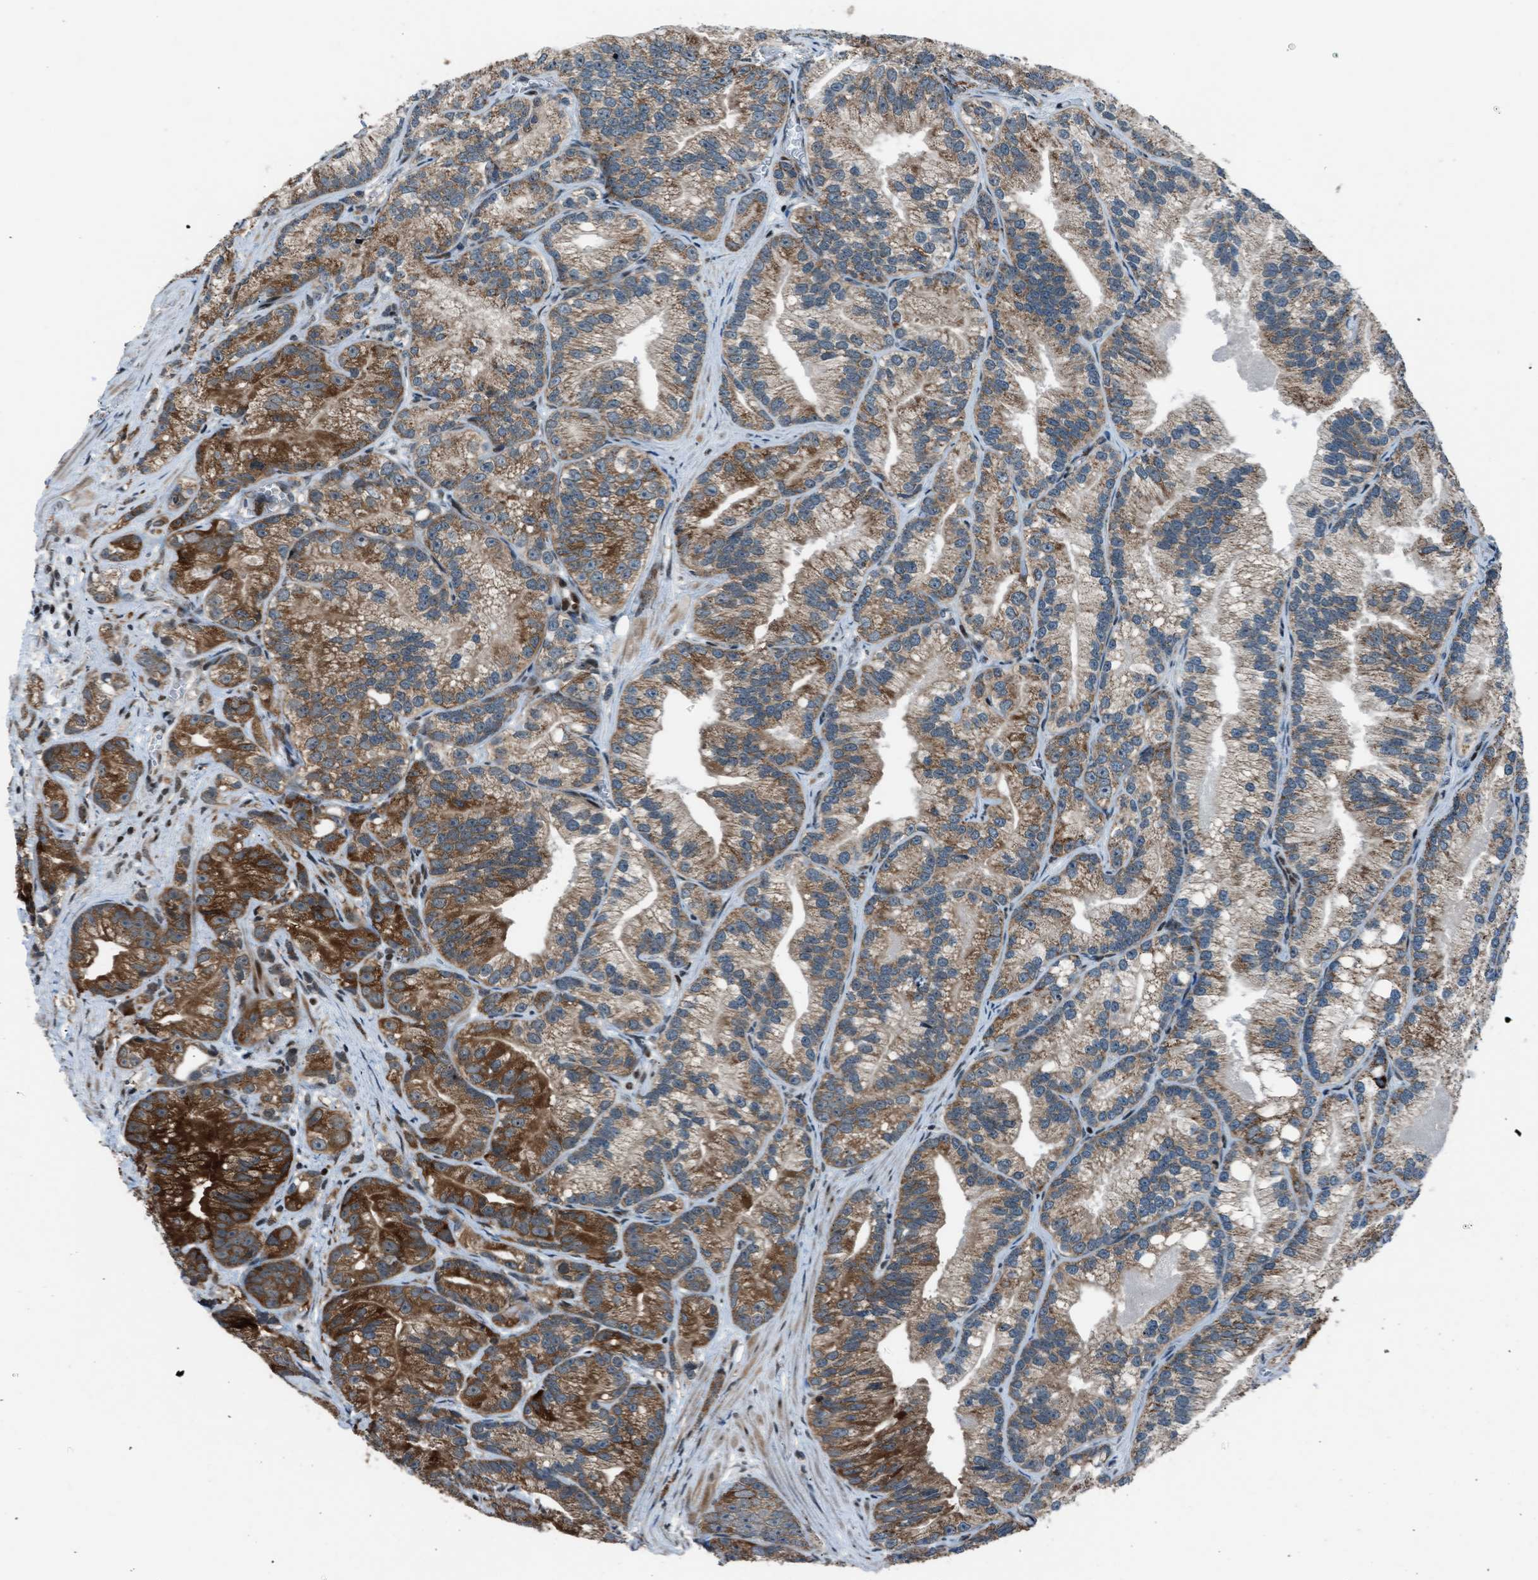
{"staining": {"intensity": "strong", "quantity": "25%-75%", "location": "cytoplasmic/membranous"}, "tissue": "prostate cancer", "cell_type": "Tumor cells", "image_type": "cancer", "snomed": [{"axis": "morphology", "description": "Adenocarcinoma, Low grade"}, {"axis": "topography", "description": "Prostate"}], "caption": "Prostate low-grade adenocarcinoma stained for a protein shows strong cytoplasmic/membranous positivity in tumor cells. The protein is stained brown, and the nuclei are stained in blue (DAB (3,3'-diaminobenzidine) IHC with brightfield microscopy, high magnification).", "gene": "MORC3", "patient": {"sex": "male", "age": 89}}